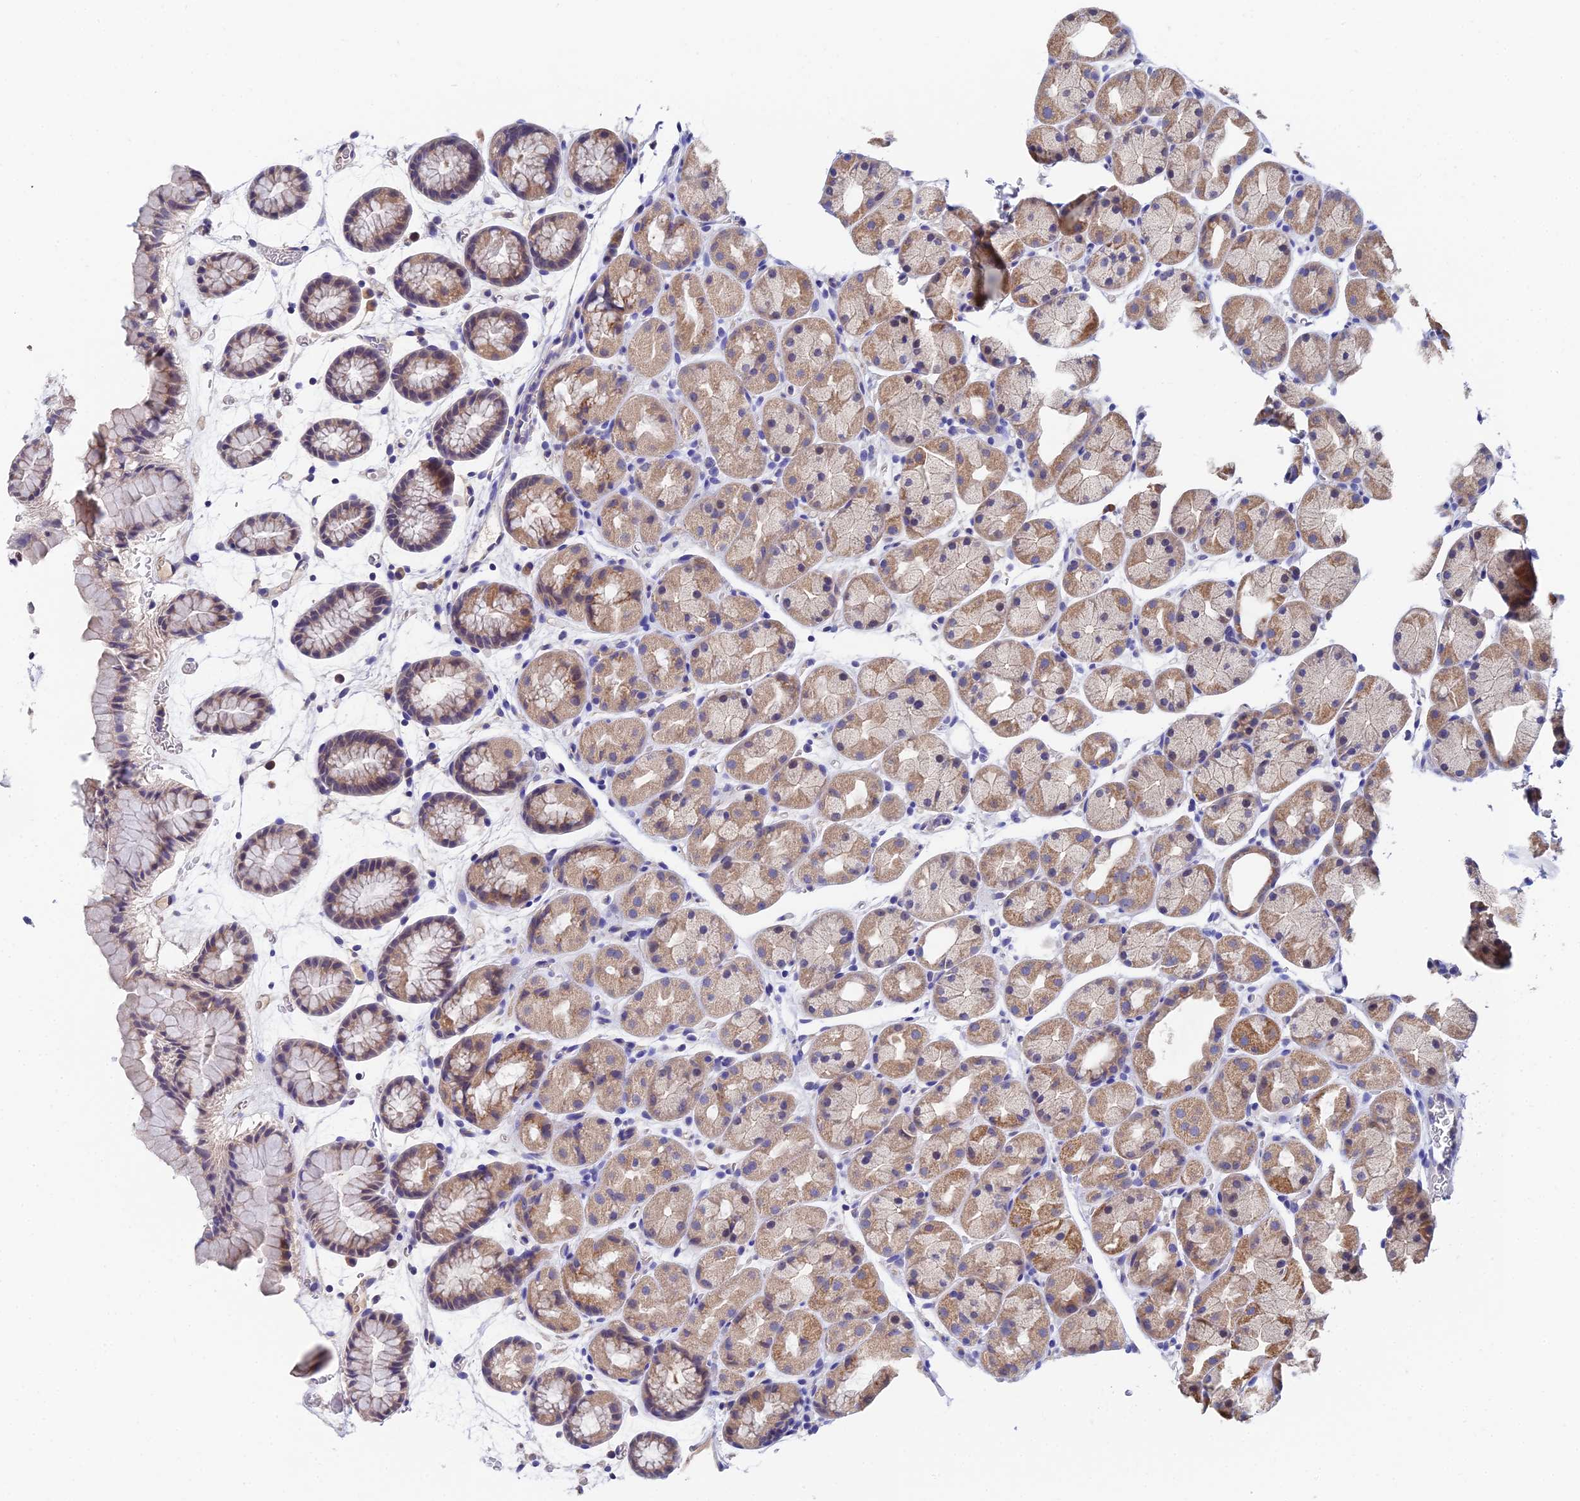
{"staining": {"intensity": "moderate", "quantity": ">75%", "location": "cytoplasmic/membranous"}, "tissue": "stomach", "cell_type": "Glandular cells", "image_type": "normal", "snomed": [{"axis": "morphology", "description": "Normal tissue, NOS"}, {"axis": "topography", "description": "Stomach, upper"}, {"axis": "topography", "description": "Stomach"}], "caption": "Normal stomach demonstrates moderate cytoplasmic/membranous positivity in approximately >75% of glandular cells, visualized by immunohistochemistry. The staining was performed using DAB (3,3'-diaminobenzidine), with brown indicating positive protein expression. Nuclei are stained blue with hematoxylin.", "gene": "UBE2L3", "patient": {"sex": "male", "age": 47}}